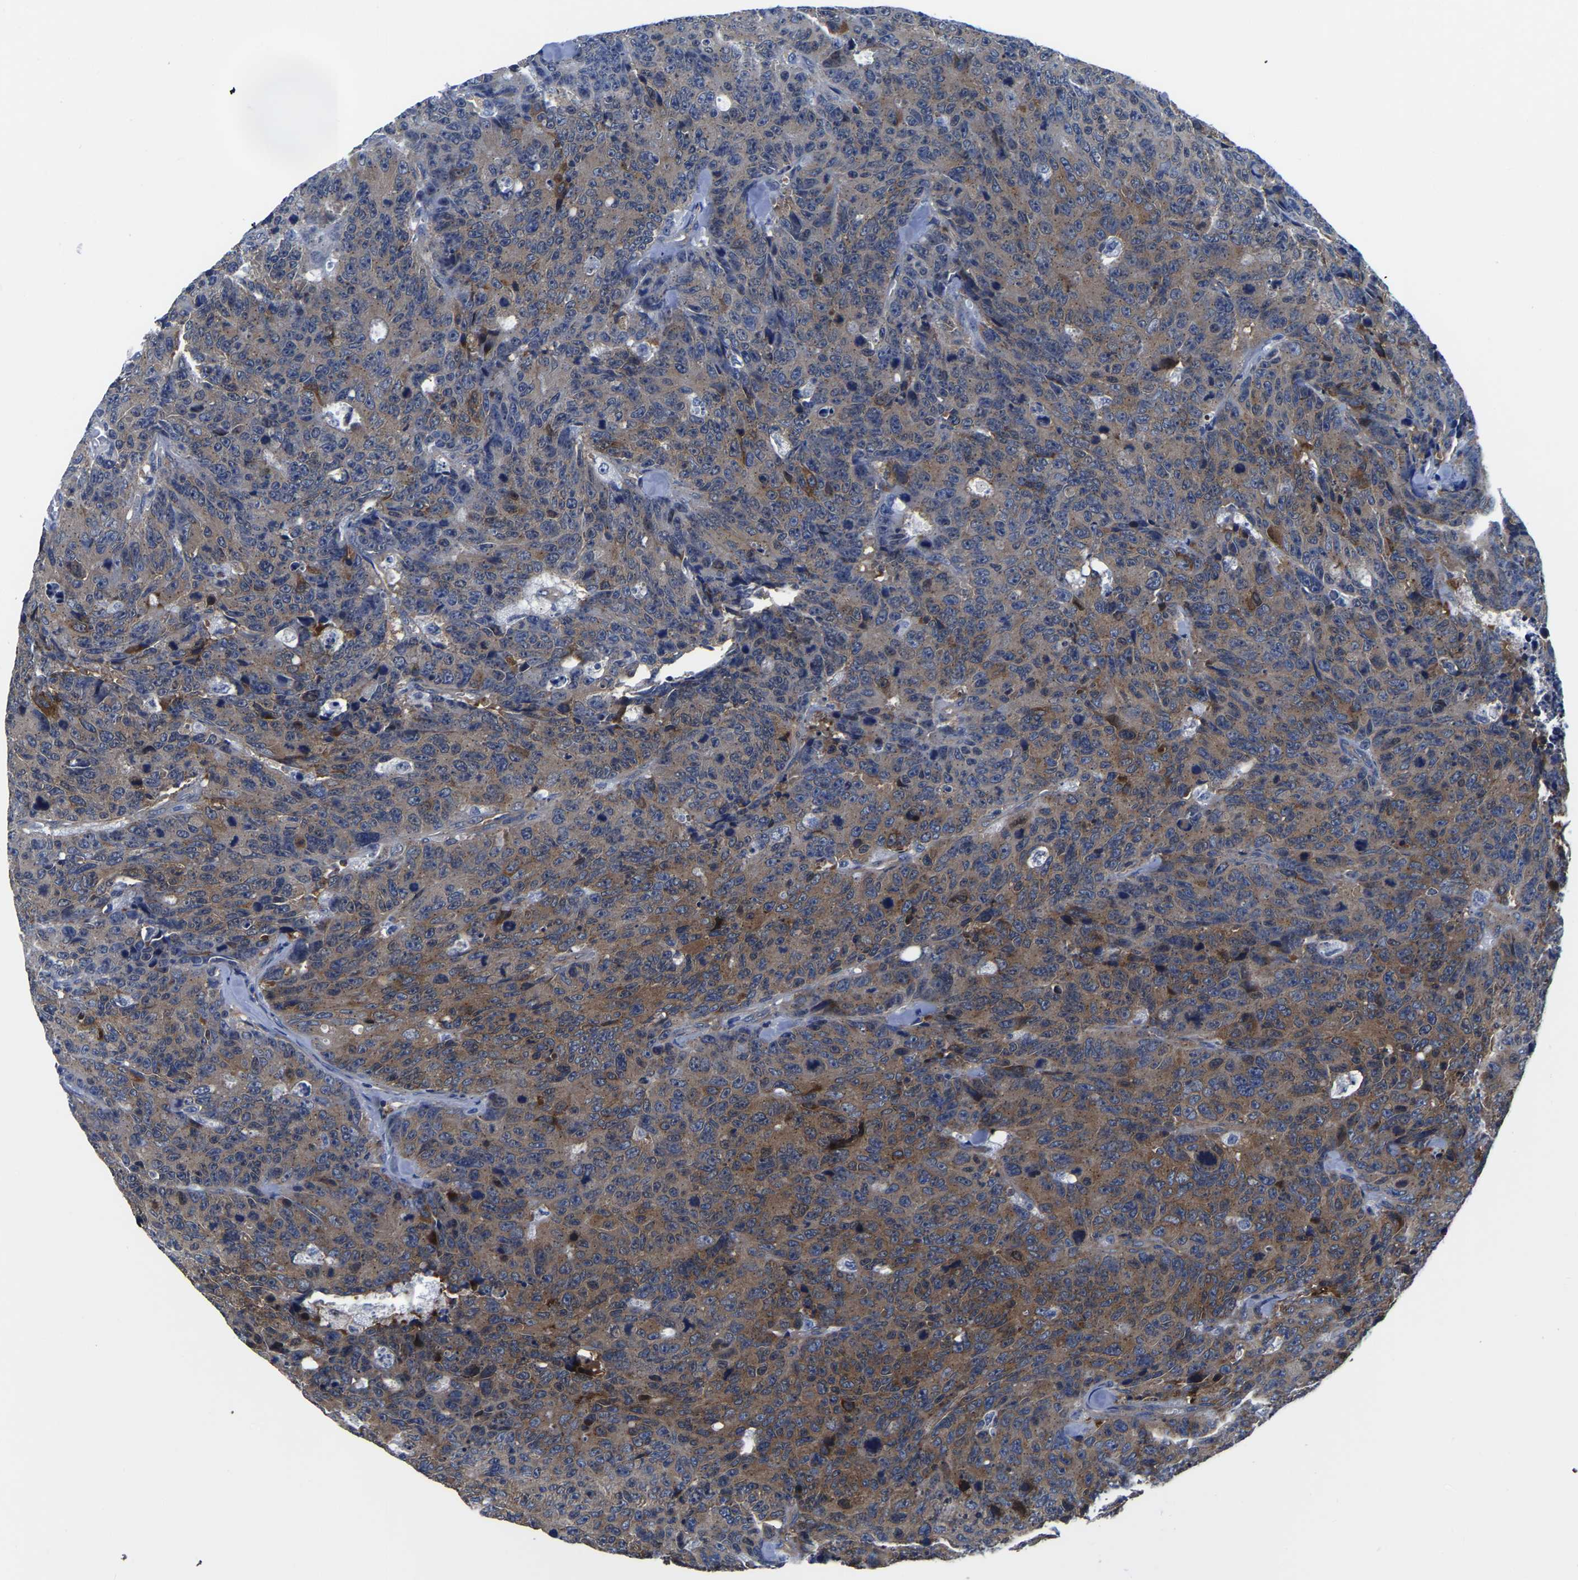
{"staining": {"intensity": "weak", "quantity": "25%-75%", "location": "cytoplasmic/membranous"}, "tissue": "colorectal cancer", "cell_type": "Tumor cells", "image_type": "cancer", "snomed": [{"axis": "morphology", "description": "Adenocarcinoma, NOS"}, {"axis": "topography", "description": "Colon"}], "caption": "Tumor cells demonstrate low levels of weak cytoplasmic/membranous staining in approximately 25%-75% of cells in adenocarcinoma (colorectal).", "gene": "TFG", "patient": {"sex": "female", "age": 86}}